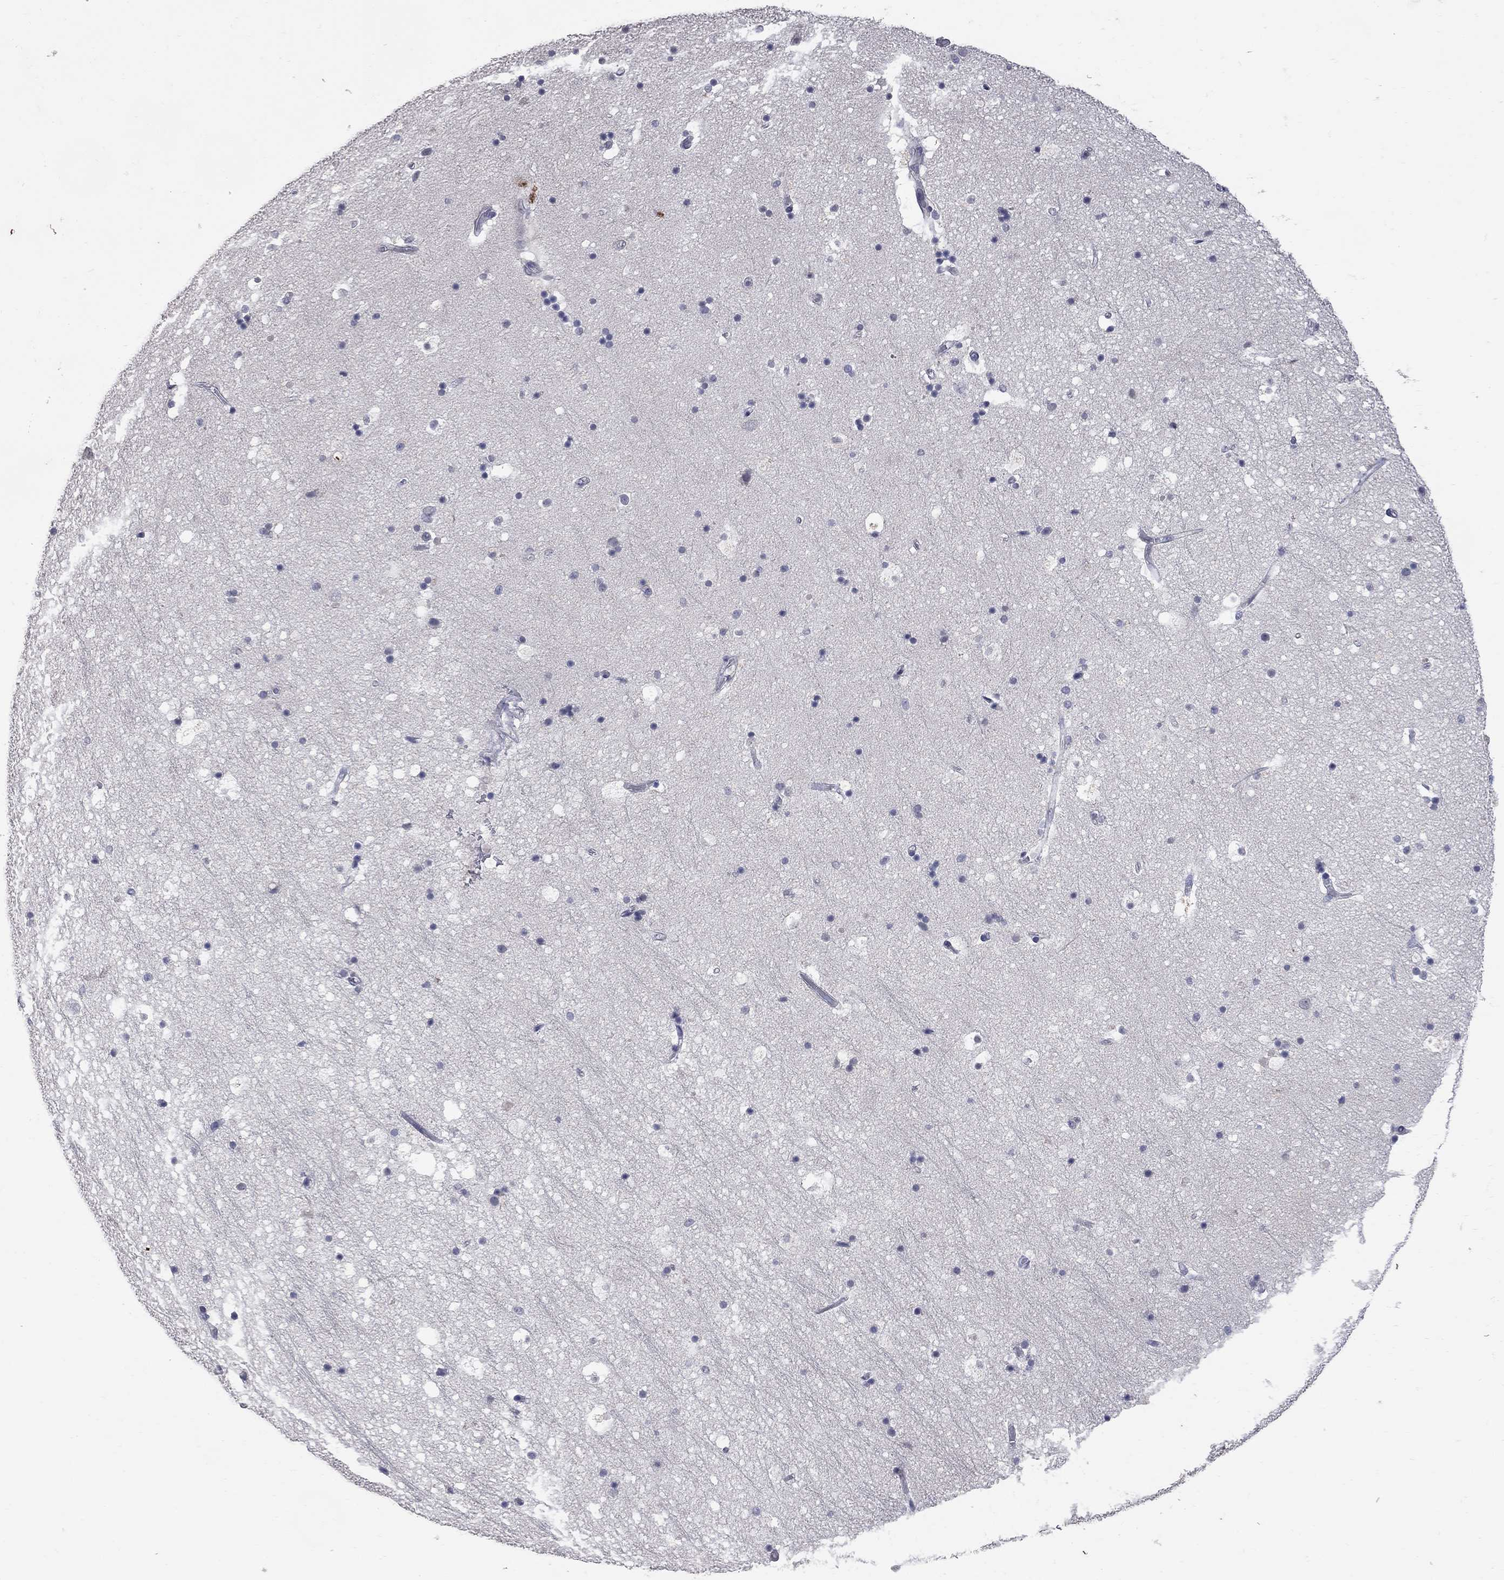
{"staining": {"intensity": "negative", "quantity": "none", "location": "none"}, "tissue": "hippocampus", "cell_type": "Glial cells", "image_type": "normal", "snomed": [{"axis": "morphology", "description": "Normal tissue, NOS"}, {"axis": "topography", "description": "Hippocampus"}], "caption": "An immunohistochemistry (IHC) image of unremarkable hippocampus is shown. There is no staining in glial cells of hippocampus.", "gene": "NOS2", "patient": {"sex": "male", "age": 51}}